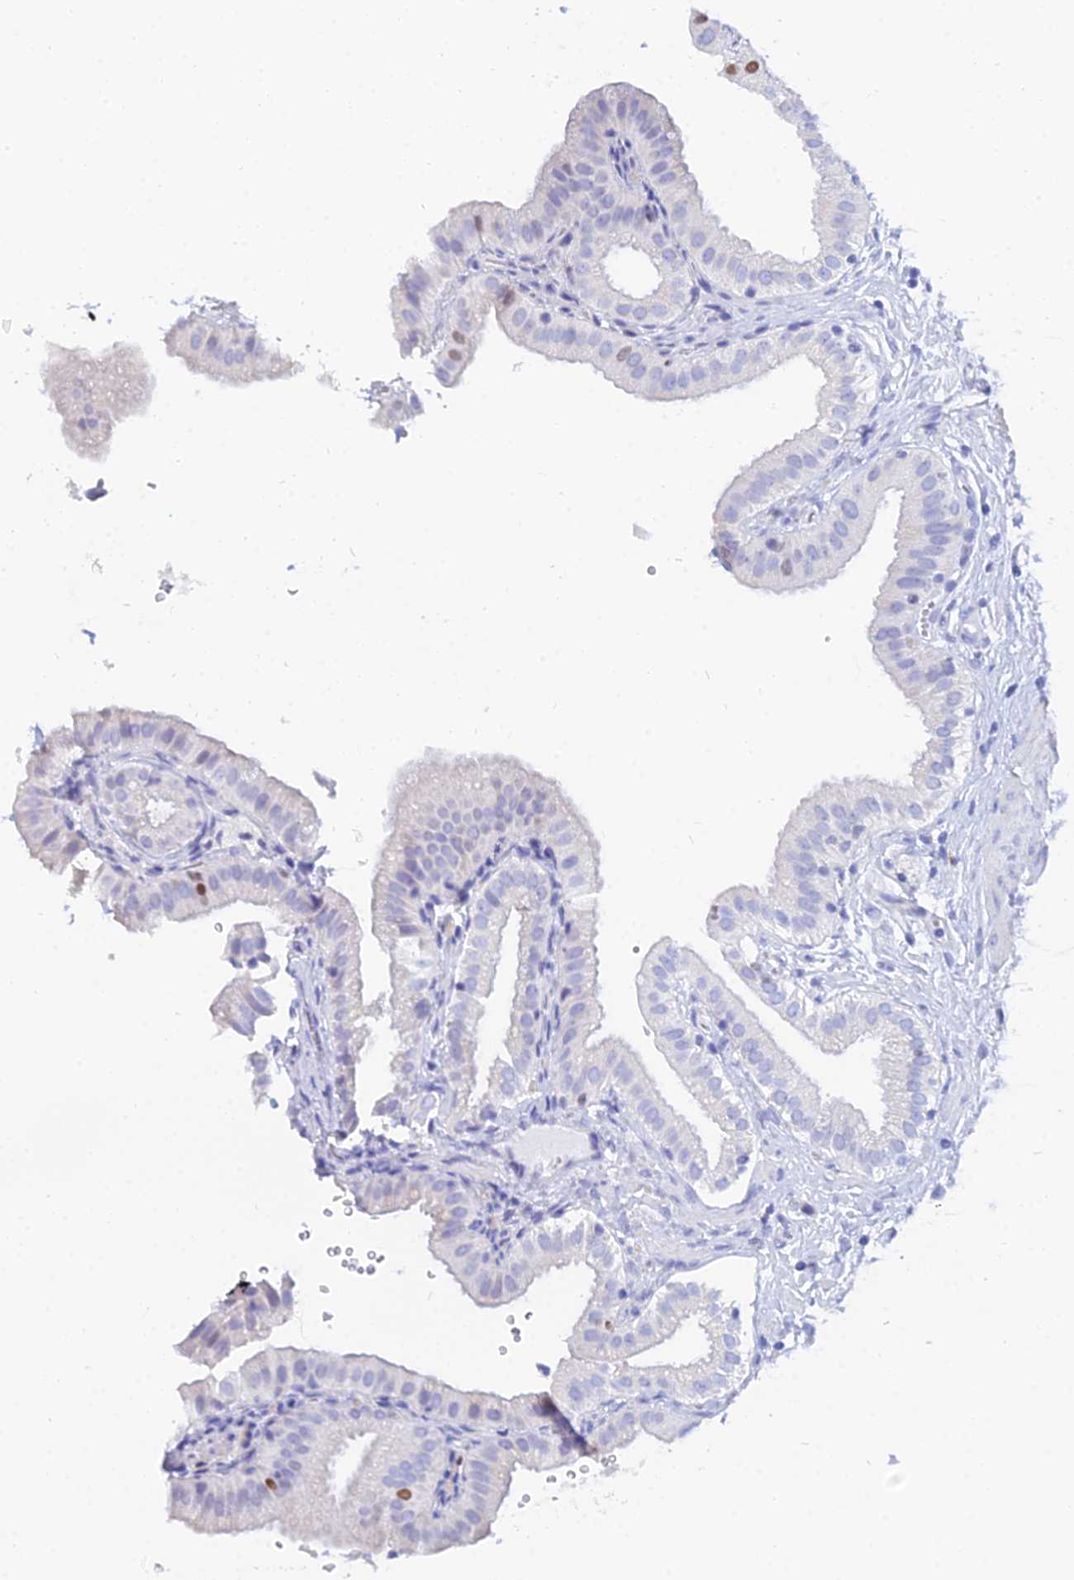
{"staining": {"intensity": "negative", "quantity": "none", "location": "none"}, "tissue": "gallbladder", "cell_type": "Glandular cells", "image_type": "normal", "snomed": [{"axis": "morphology", "description": "Normal tissue, NOS"}, {"axis": "topography", "description": "Gallbladder"}], "caption": "This is an IHC photomicrograph of benign human gallbladder. There is no staining in glandular cells.", "gene": "MCM2", "patient": {"sex": "female", "age": 61}}